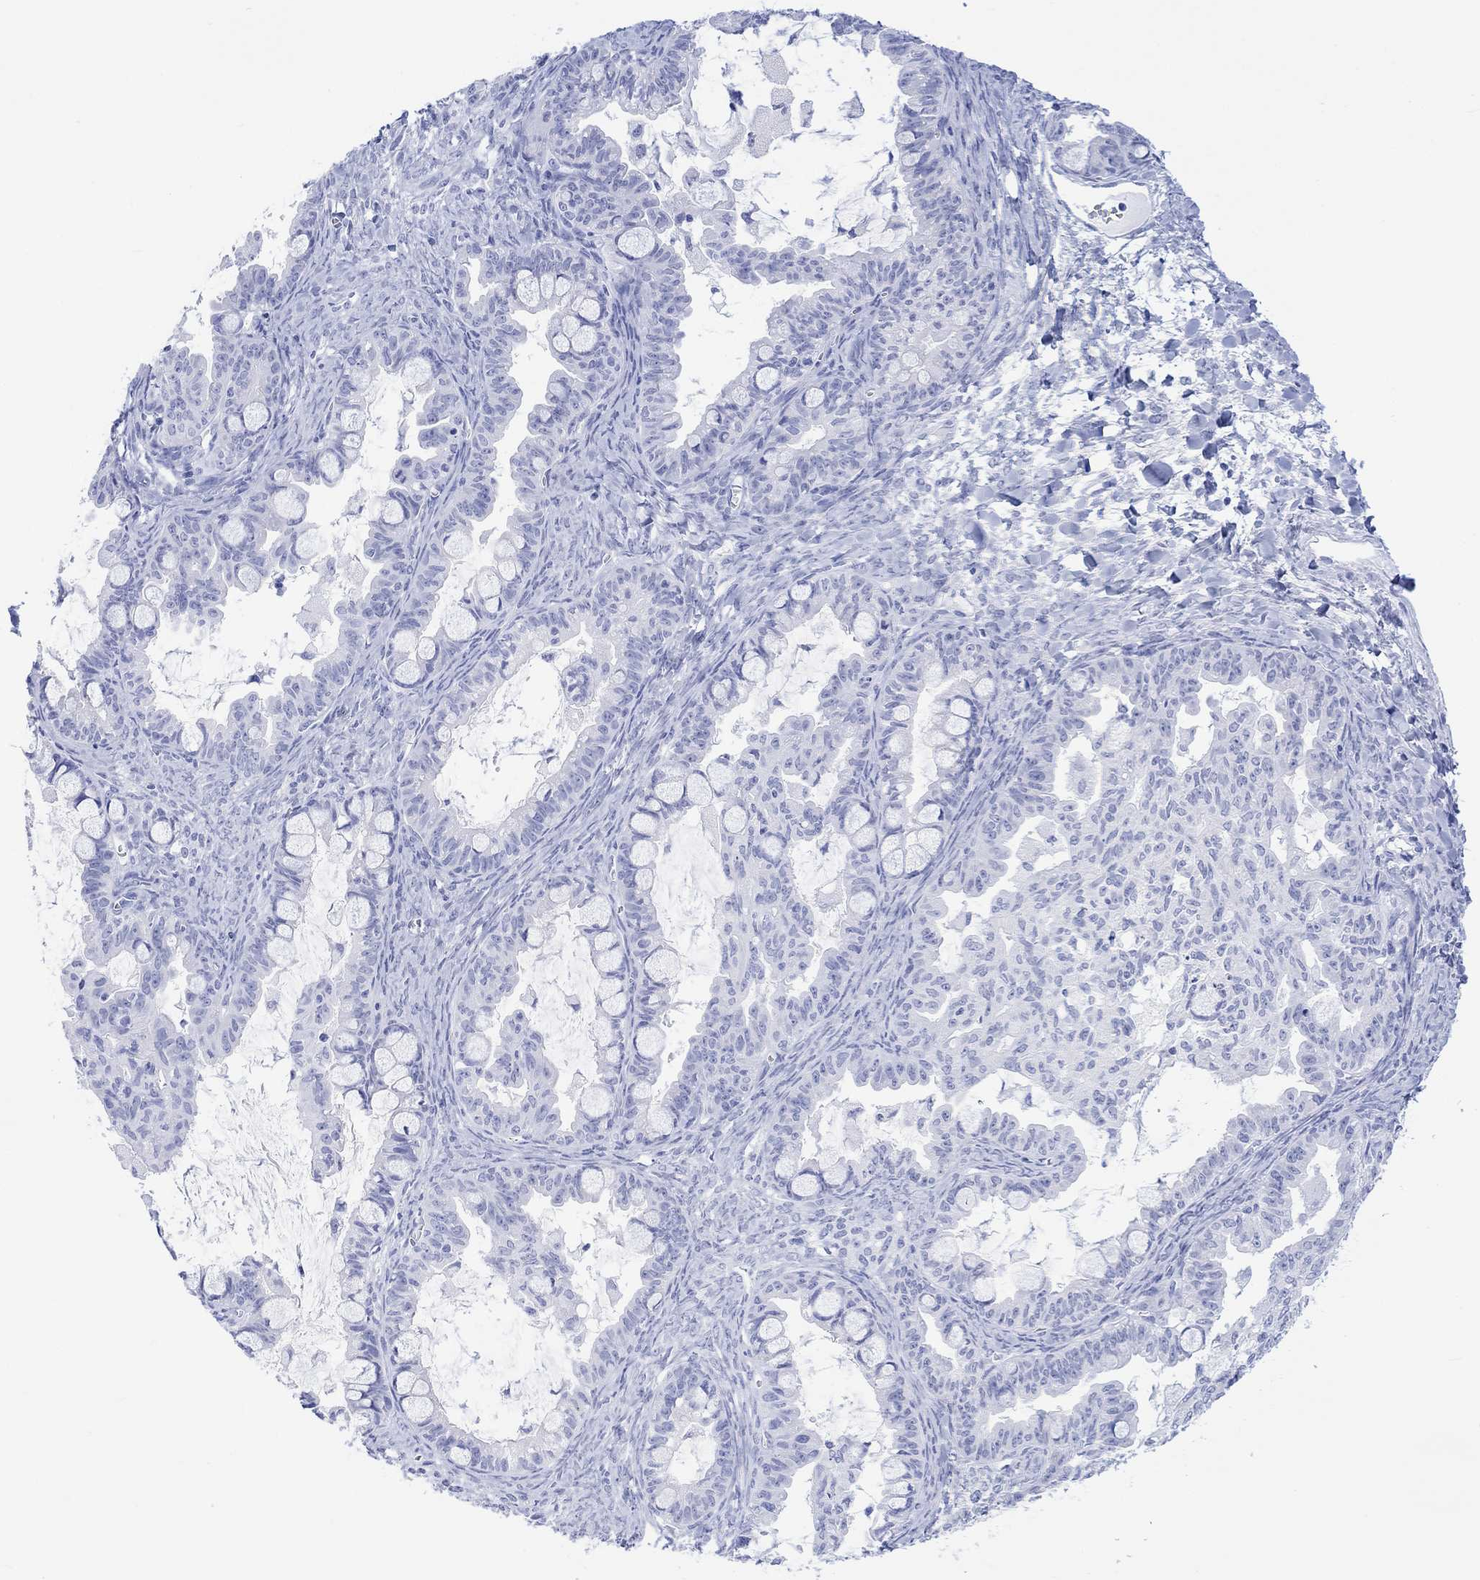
{"staining": {"intensity": "negative", "quantity": "none", "location": "none"}, "tissue": "ovarian cancer", "cell_type": "Tumor cells", "image_type": "cancer", "snomed": [{"axis": "morphology", "description": "Cystadenocarcinoma, mucinous, NOS"}, {"axis": "topography", "description": "Ovary"}], "caption": "This is a photomicrograph of immunohistochemistry (IHC) staining of mucinous cystadenocarcinoma (ovarian), which shows no expression in tumor cells.", "gene": "CELF4", "patient": {"sex": "female", "age": 63}}